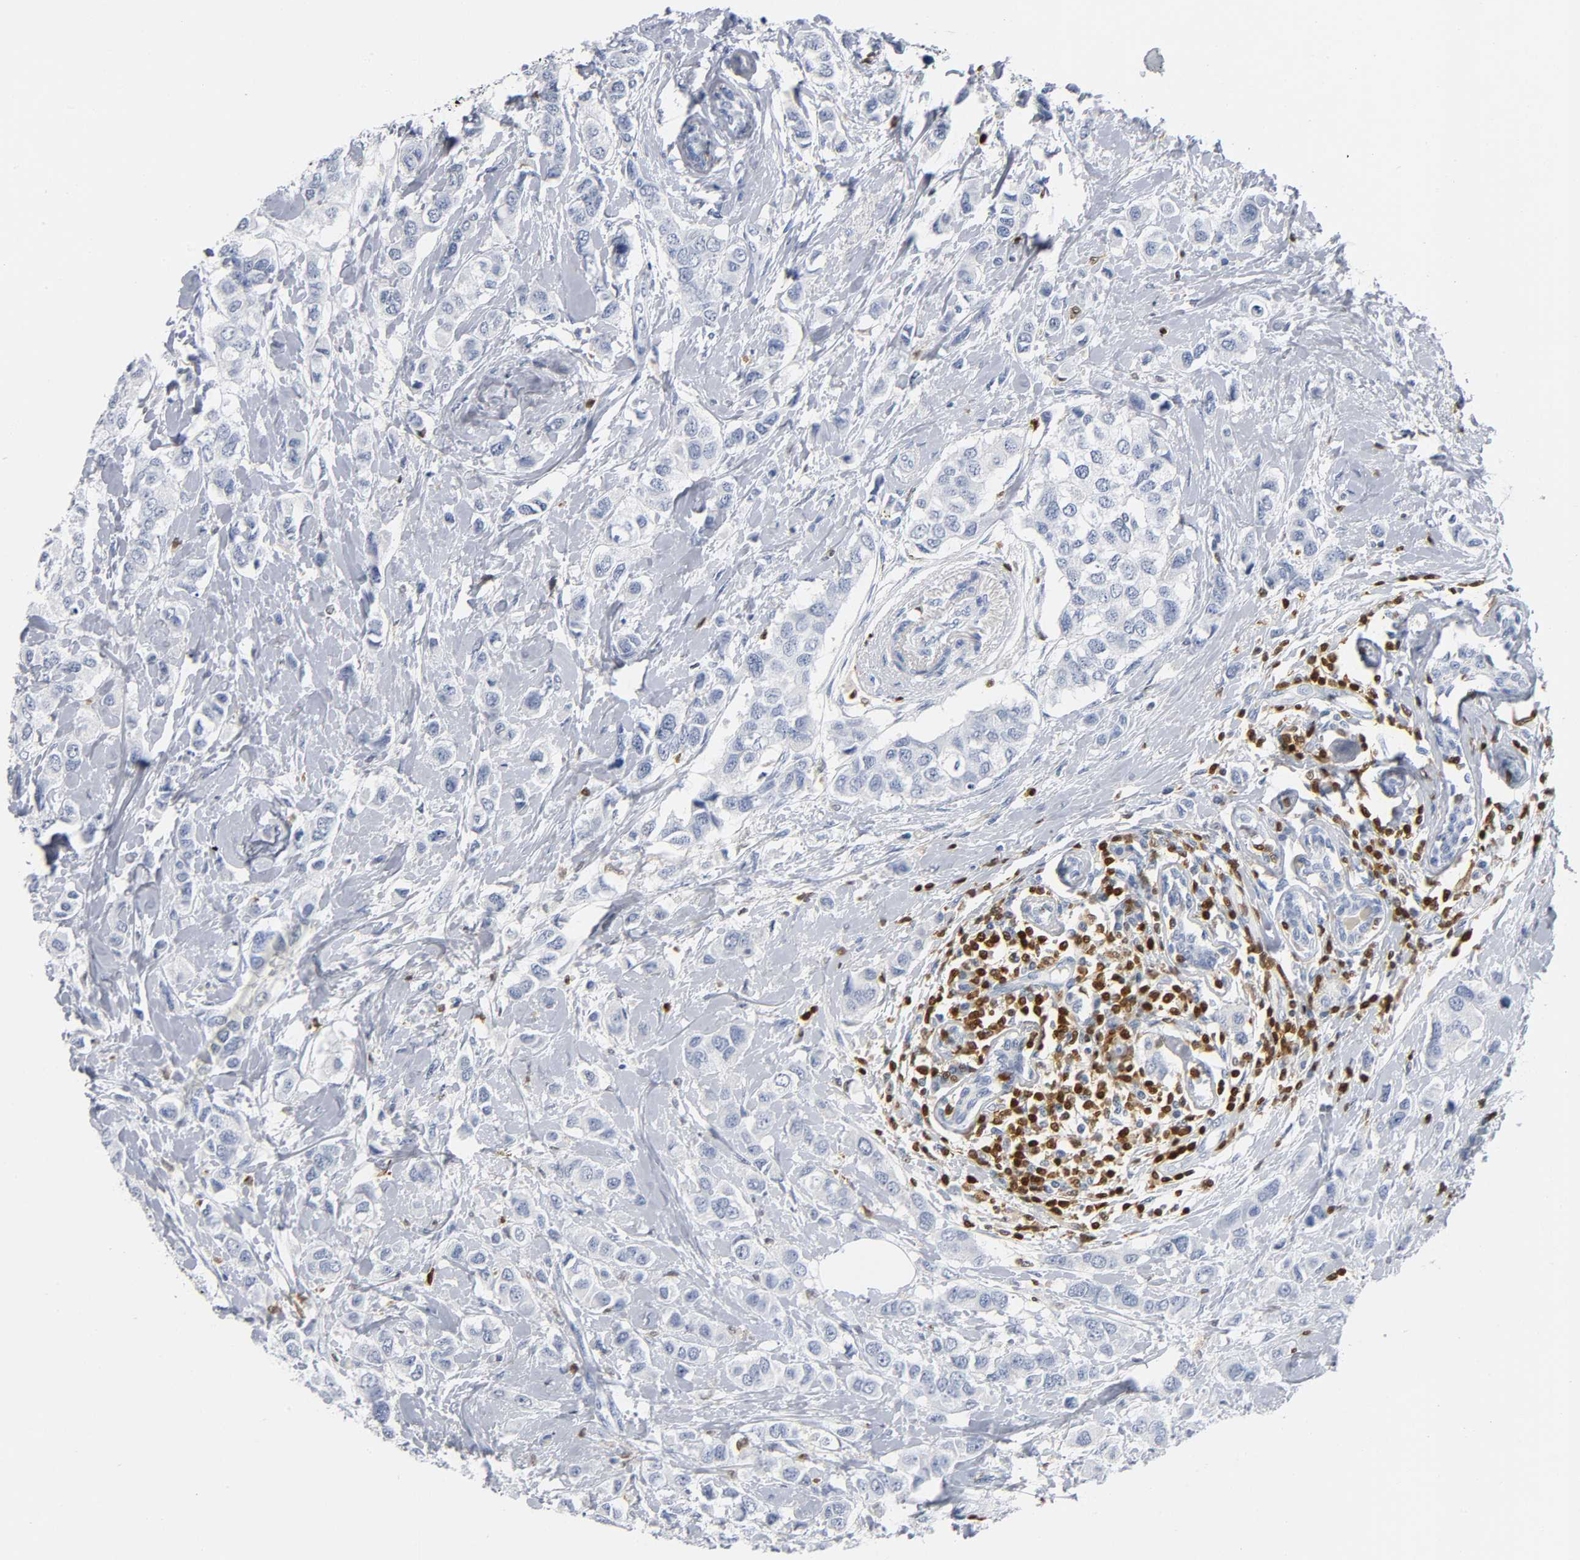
{"staining": {"intensity": "negative", "quantity": "none", "location": "none"}, "tissue": "breast cancer", "cell_type": "Tumor cells", "image_type": "cancer", "snomed": [{"axis": "morphology", "description": "Duct carcinoma"}, {"axis": "topography", "description": "Breast"}], "caption": "The photomicrograph demonstrates no staining of tumor cells in breast cancer. (DAB immunohistochemistry (IHC) visualized using brightfield microscopy, high magnification).", "gene": "DOK2", "patient": {"sex": "female", "age": 50}}